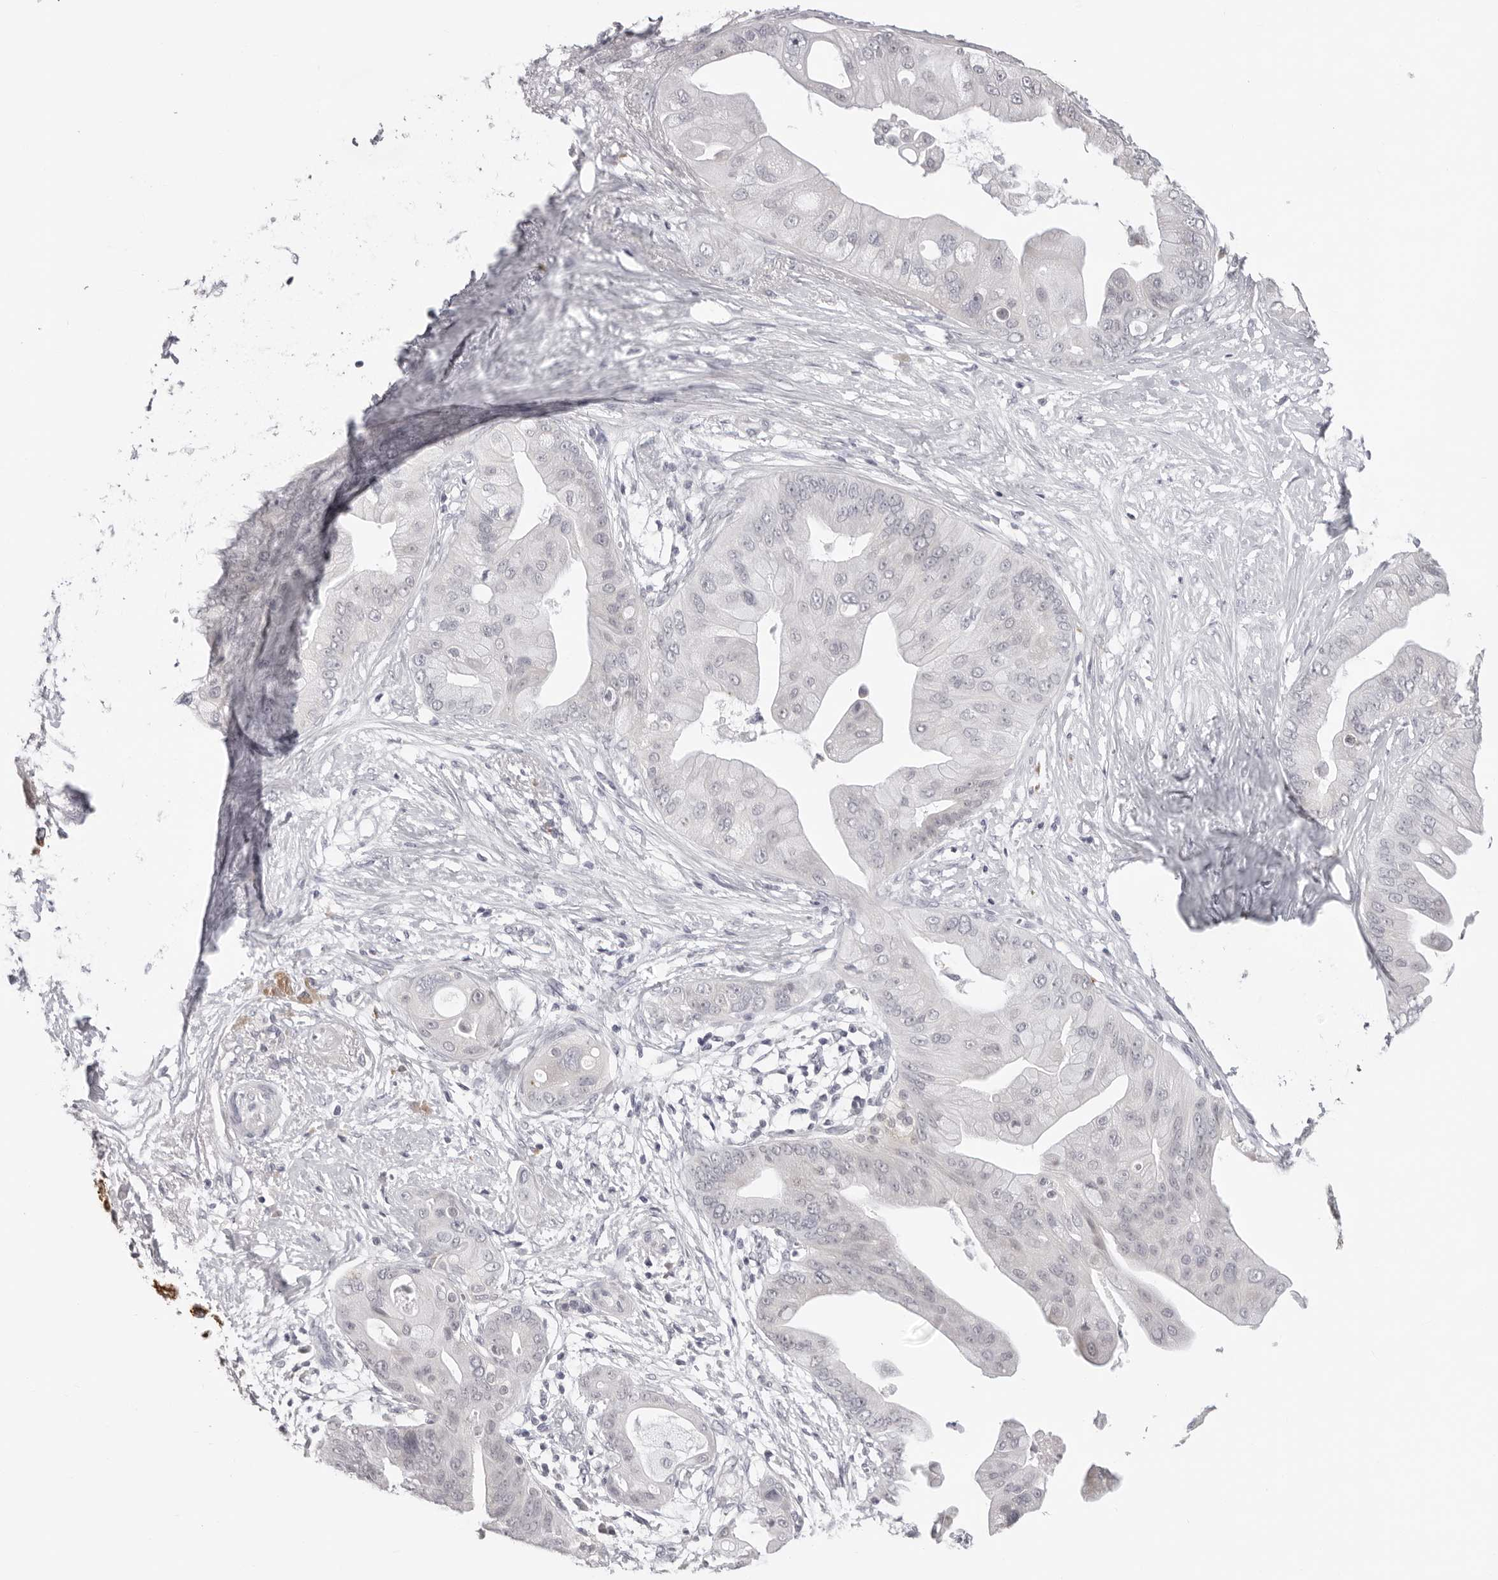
{"staining": {"intensity": "negative", "quantity": "none", "location": "none"}, "tissue": "pancreatic cancer", "cell_type": "Tumor cells", "image_type": "cancer", "snomed": [{"axis": "morphology", "description": "Adenocarcinoma, NOS"}, {"axis": "topography", "description": "Pancreas"}], "caption": "An IHC image of pancreatic cancer is shown. There is no staining in tumor cells of pancreatic cancer.", "gene": "ACP6", "patient": {"sex": "female", "age": 75}}